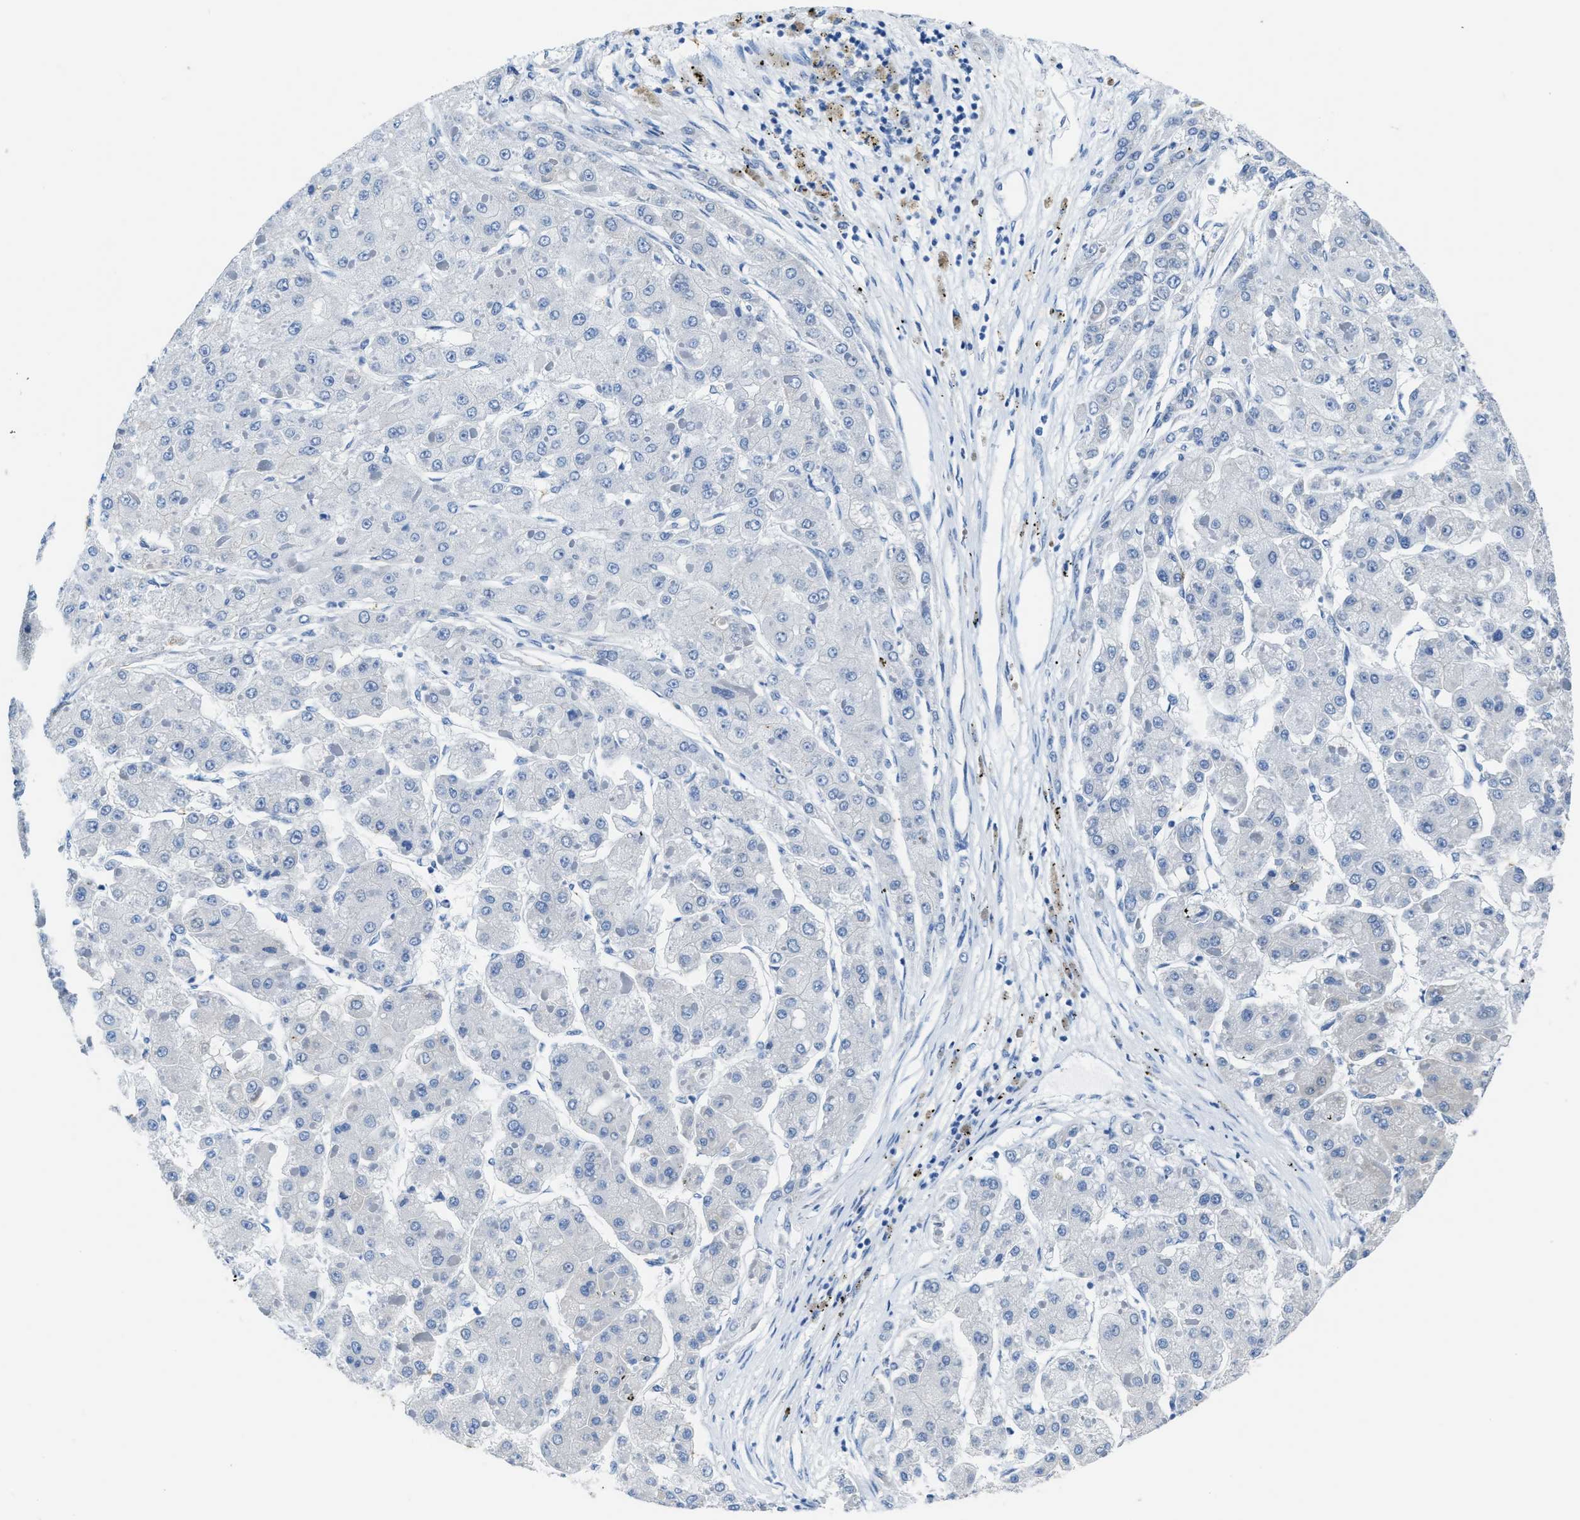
{"staining": {"intensity": "negative", "quantity": "none", "location": "none"}, "tissue": "liver cancer", "cell_type": "Tumor cells", "image_type": "cancer", "snomed": [{"axis": "morphology", "description": "Carcinoma, Hepatocellular, NOS"}, {"axis": "topography", "description": "Liver"}], "caption": "High power microscopy histopathology image of an immunohistochemistry (IHC) histopathology image of hepatocellular carcinoma (liver), revealing no significant expression in tumor cells.", "gene": "ASZ1", "patient": {"sex": "female", "age": 73}}